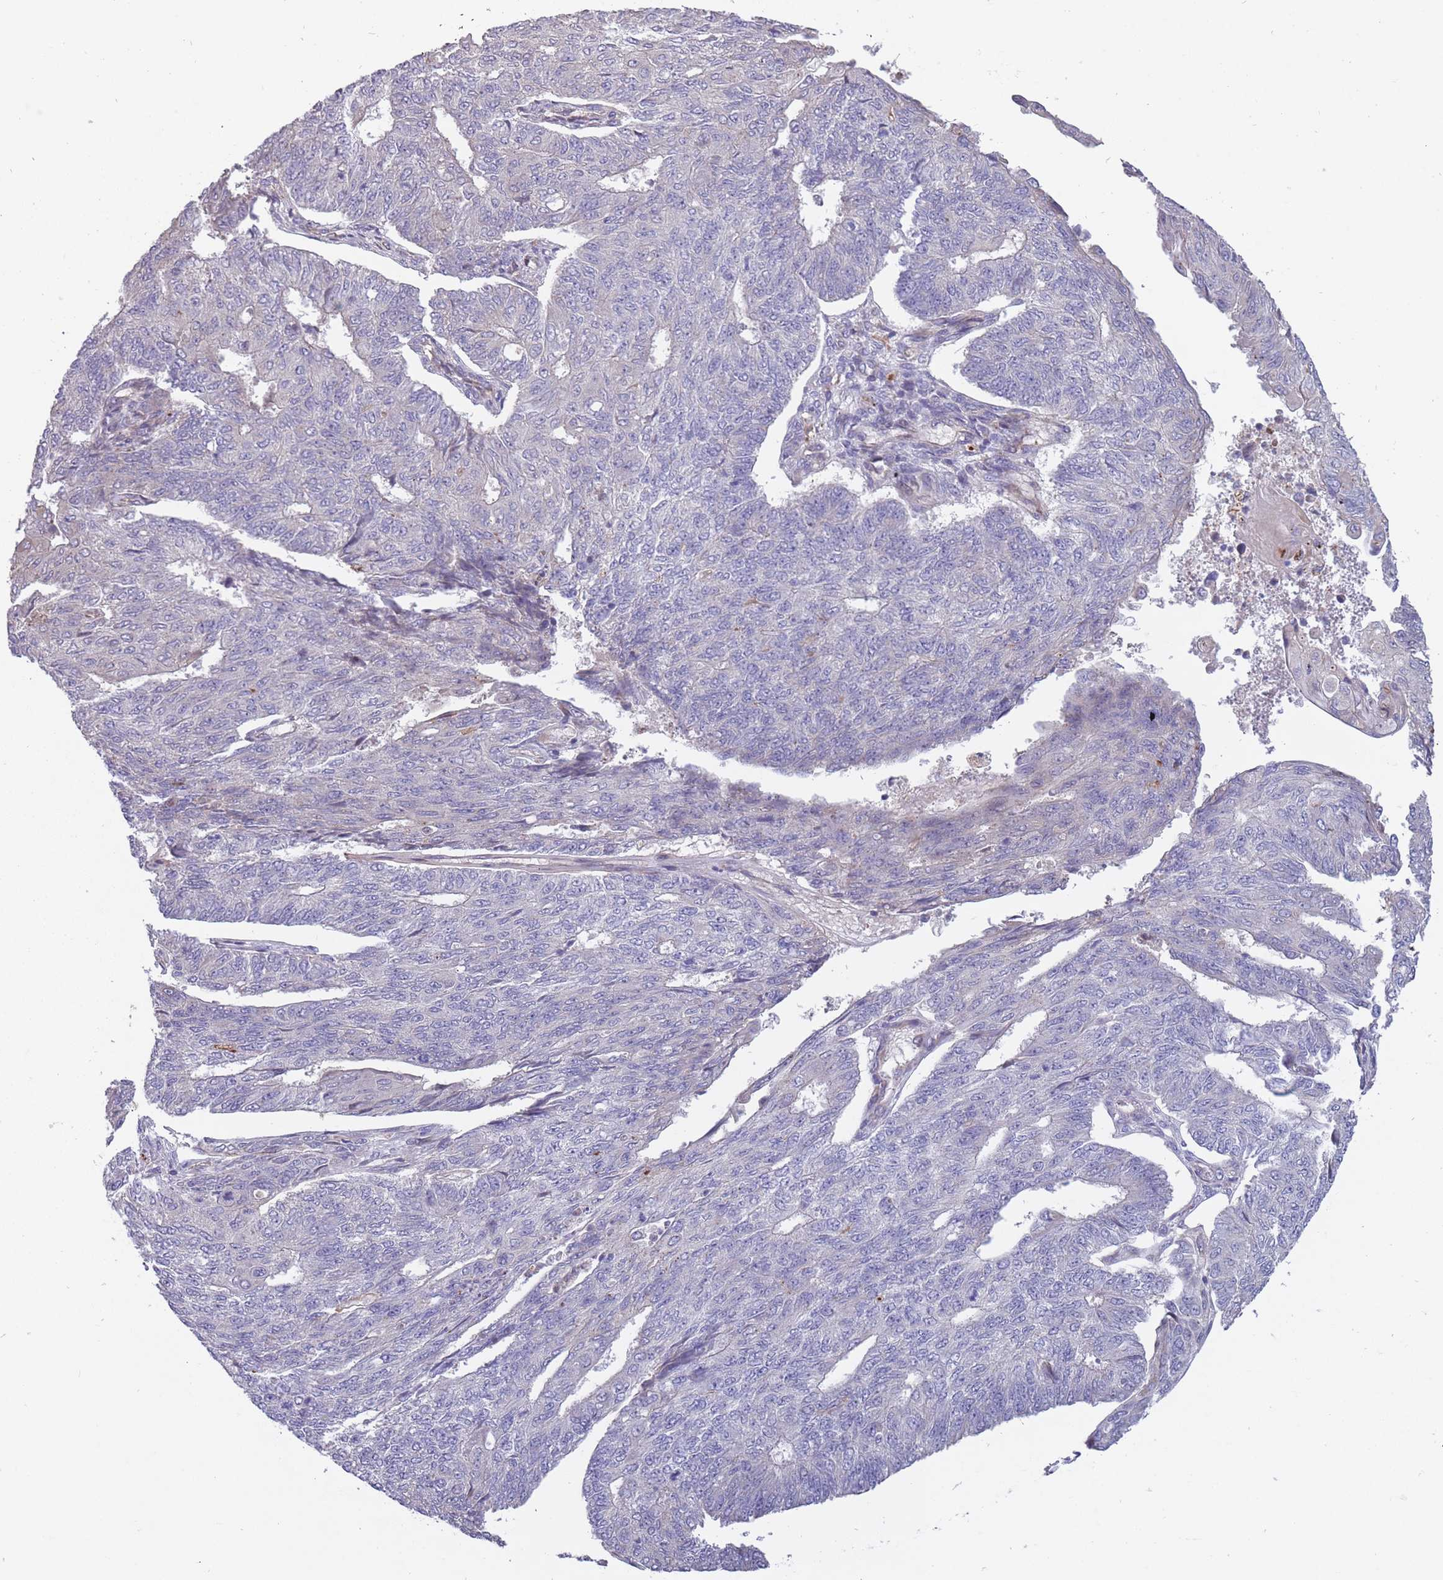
{"staining": {"intensity": "negative", "quantity": "none", "location": "none"}, "tissue": "endometrial cancer", "cell_type": "Tumor cells", "image_type": "cancer", "snomed": [{"axis": "morphology", "description": "Adenocarcinoma, NOS"}, {"axis": "topography", "description": "Endometrium"}], "caption": "High magnification brightfield microscopy of adenocarcinoma (endometrial) stained with DAB (3,3'-diaminobenzidine) (brown) and counterstained with hematoxylin (blue): tumor cells show no significant staining.", "gene": "ITPKC", "patient": {"sex": "female", "age": 32}}